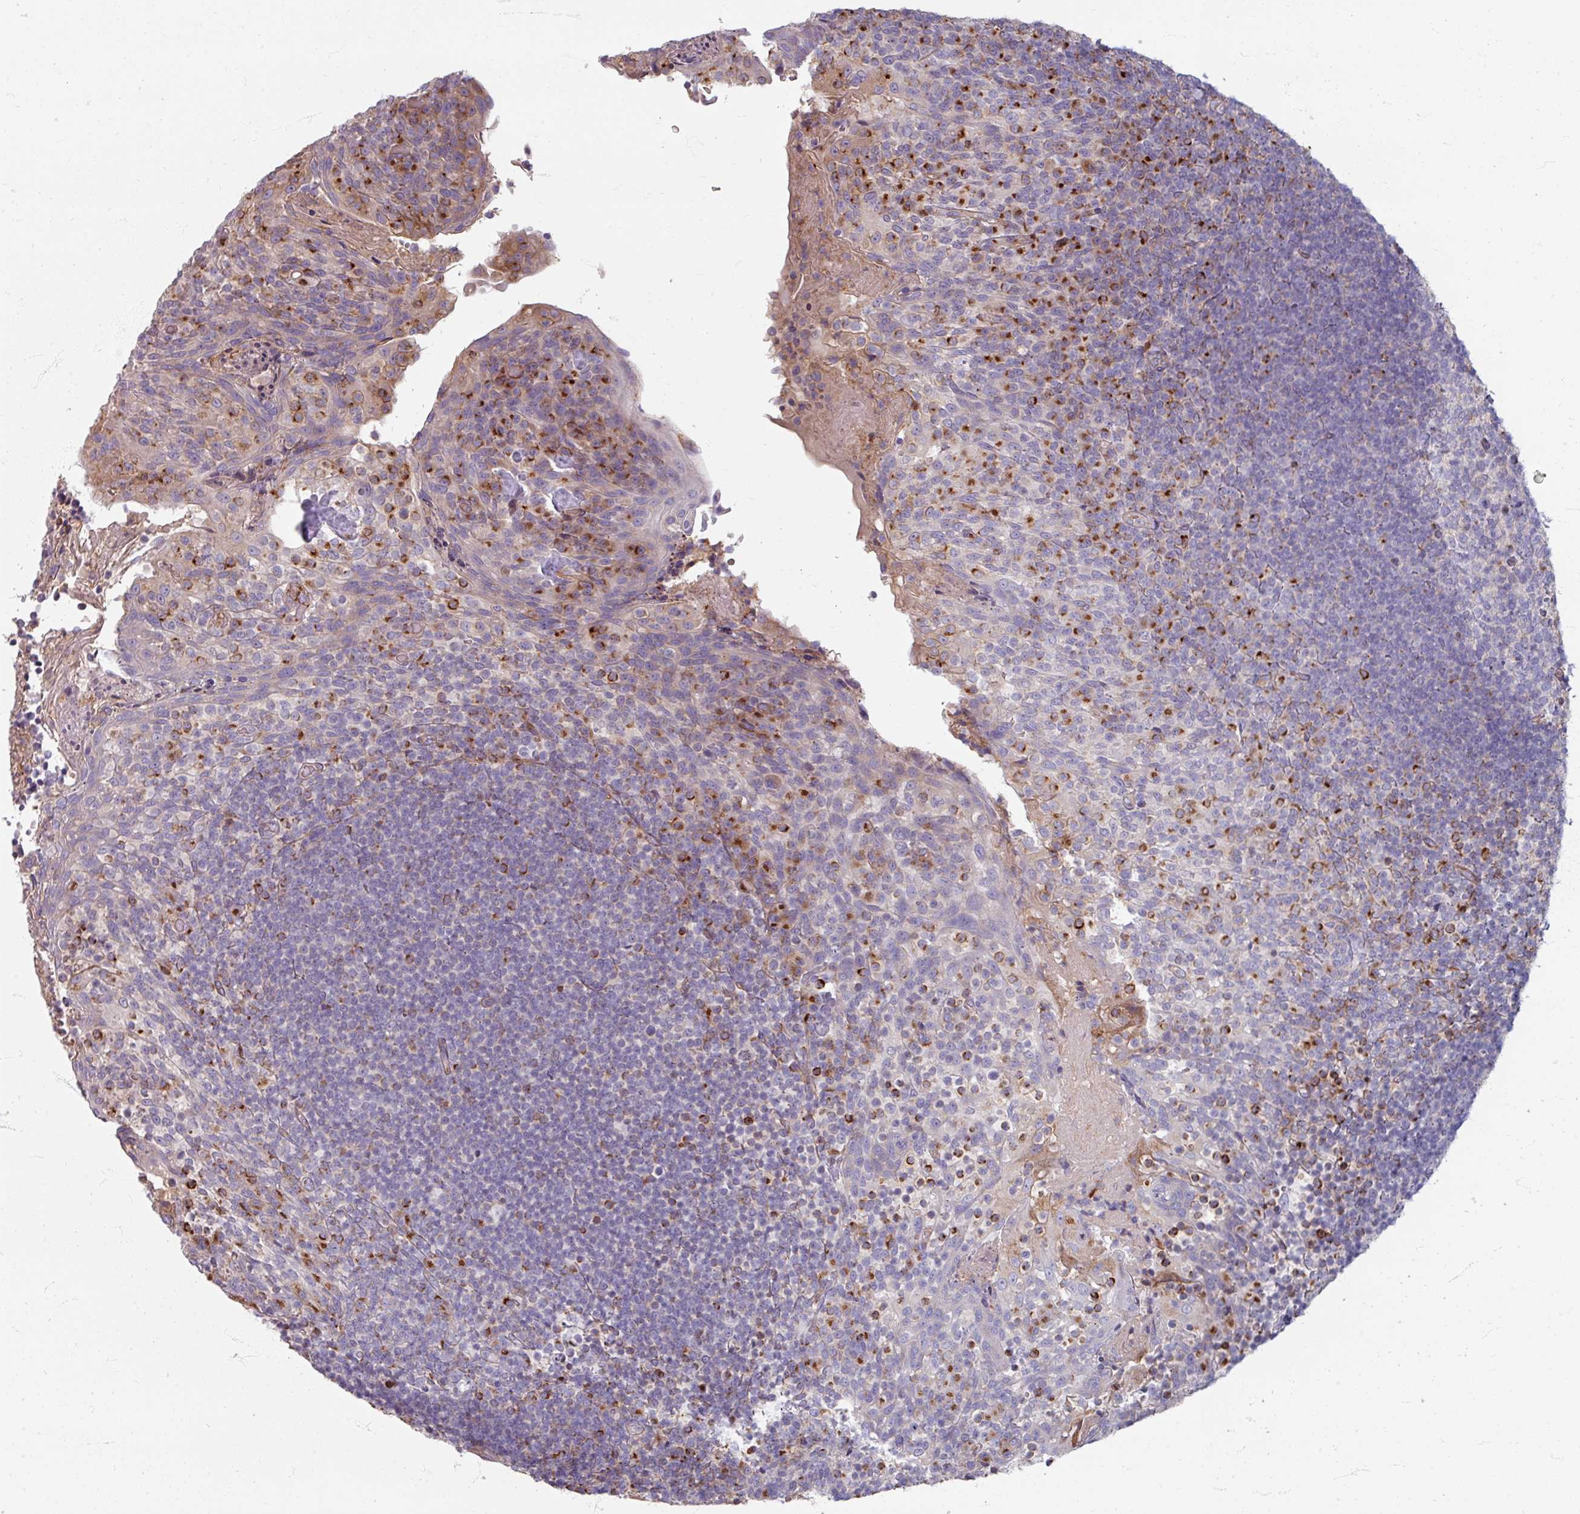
{"staining": {"intensity": "moderate", "quantity": "<25%", "location": "cytoplasmic/membranous"}, "tissue": "tonsil", "cell_type": "Germinal center cells", "image_type": "normal", "snomed": [{"axis": "morphology", "description": "Normal tissue, NOS"}, {"axis": "topography", "description": "Tonsil"}], "caption": "Germinal center cells exhibit moderate cytoplasmic/membranous staining in approximately <25% of cells in unremarkable tonsil.", "gene": "GABARAPL1", "patient": {"sex": "female", "age": 10}}